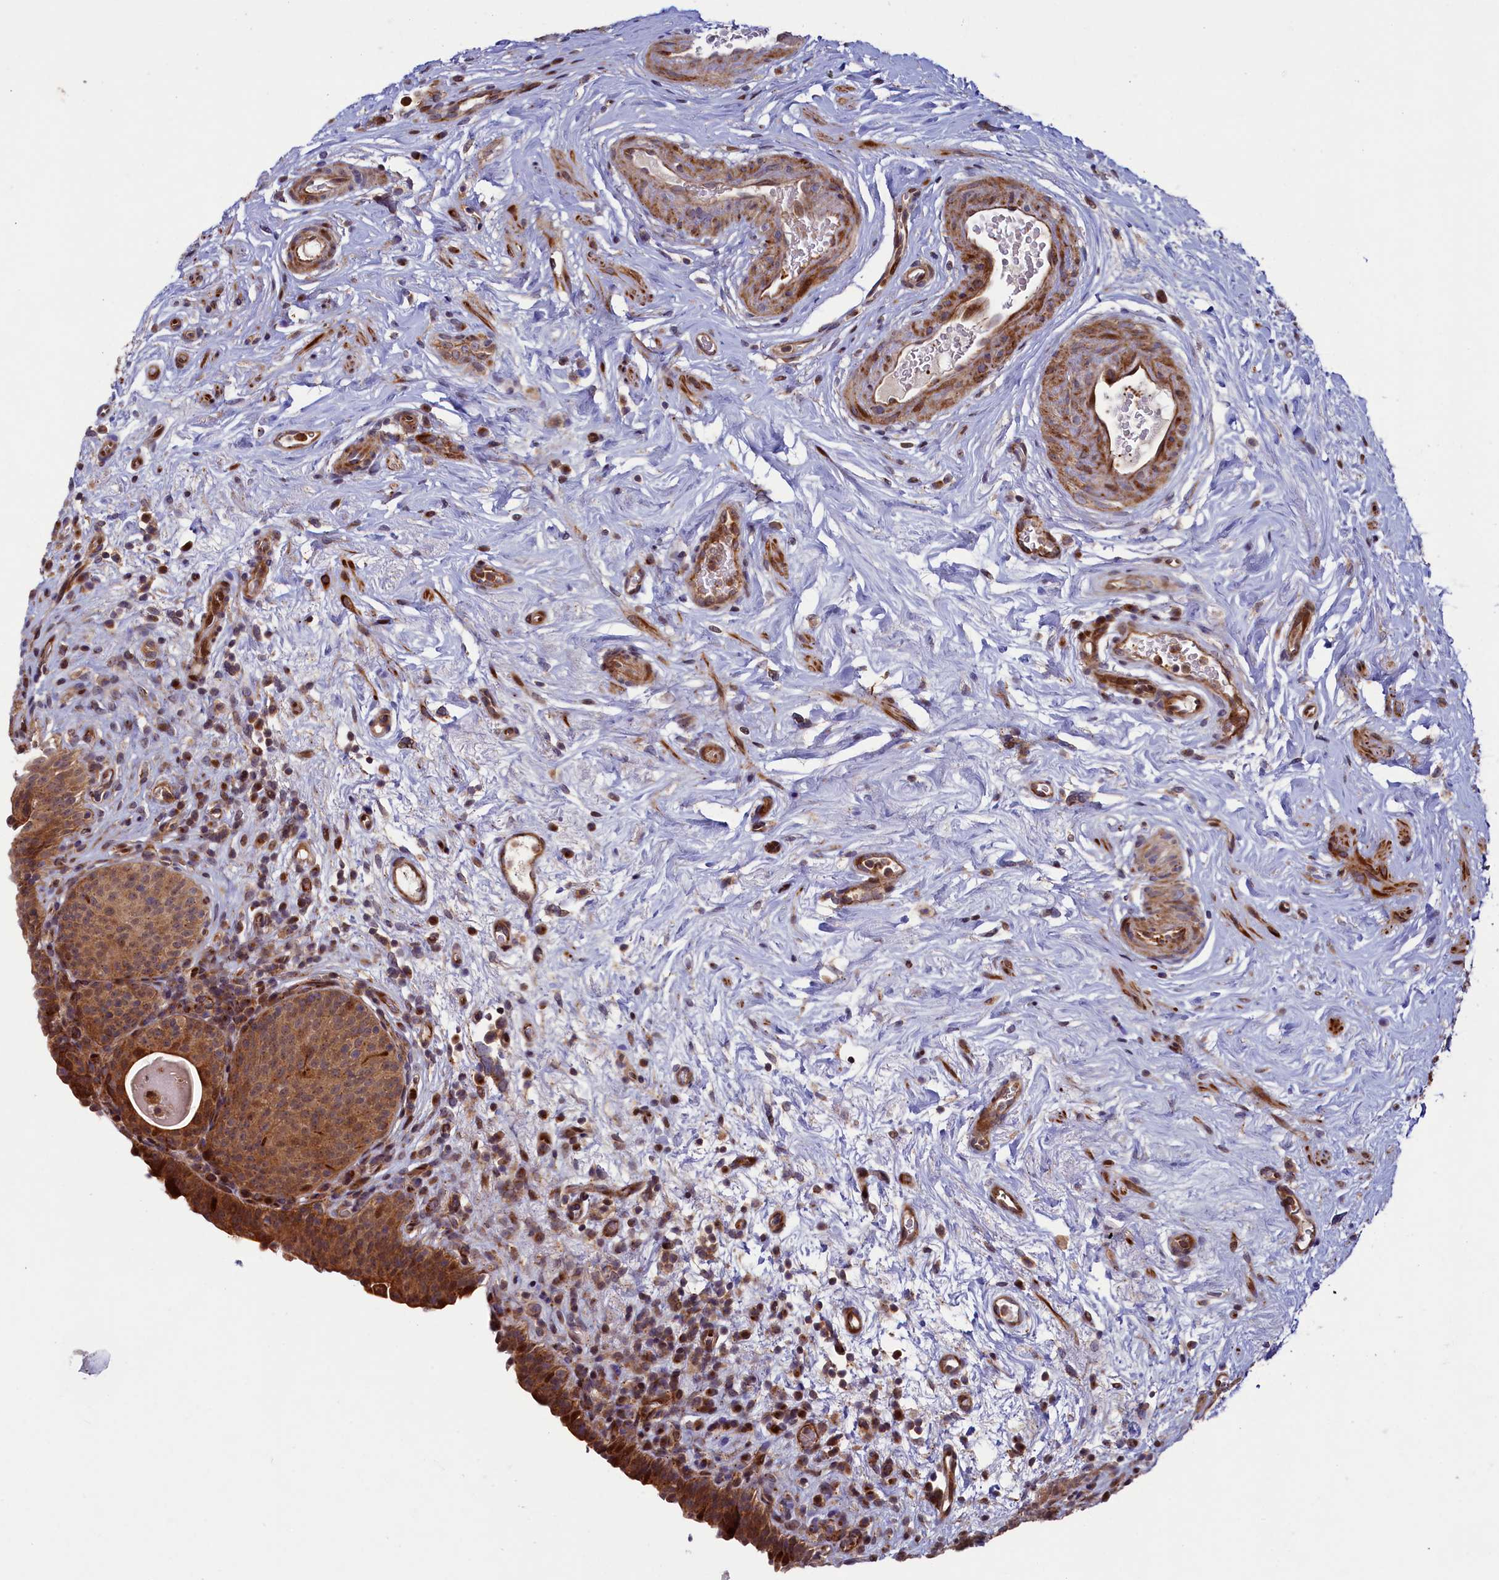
{"staining": {"intensity": "moderate", "quantity": ">75%", "location": "cytoplasmic/membranous,nuclear"}, "tissue": "urinary bladder", "cell_type": "Urothelial cells", "image_type": "normal", "snomed": [{"axis": "morphology", "description": "Normal tissue, NOS"}, {"axis": "topography", "description": "Urinary bladder"}], "caption": "Urinary bladder stained with DAB (3,3'-diaminobenzidine) IHC demonstrates medium levels of moderate cytoplasmic/membranous,nuclear positivity in about >75% of urothelial cells.", "gene": "PIK3C3", "patient": {"sex": "male", "age": 83}}